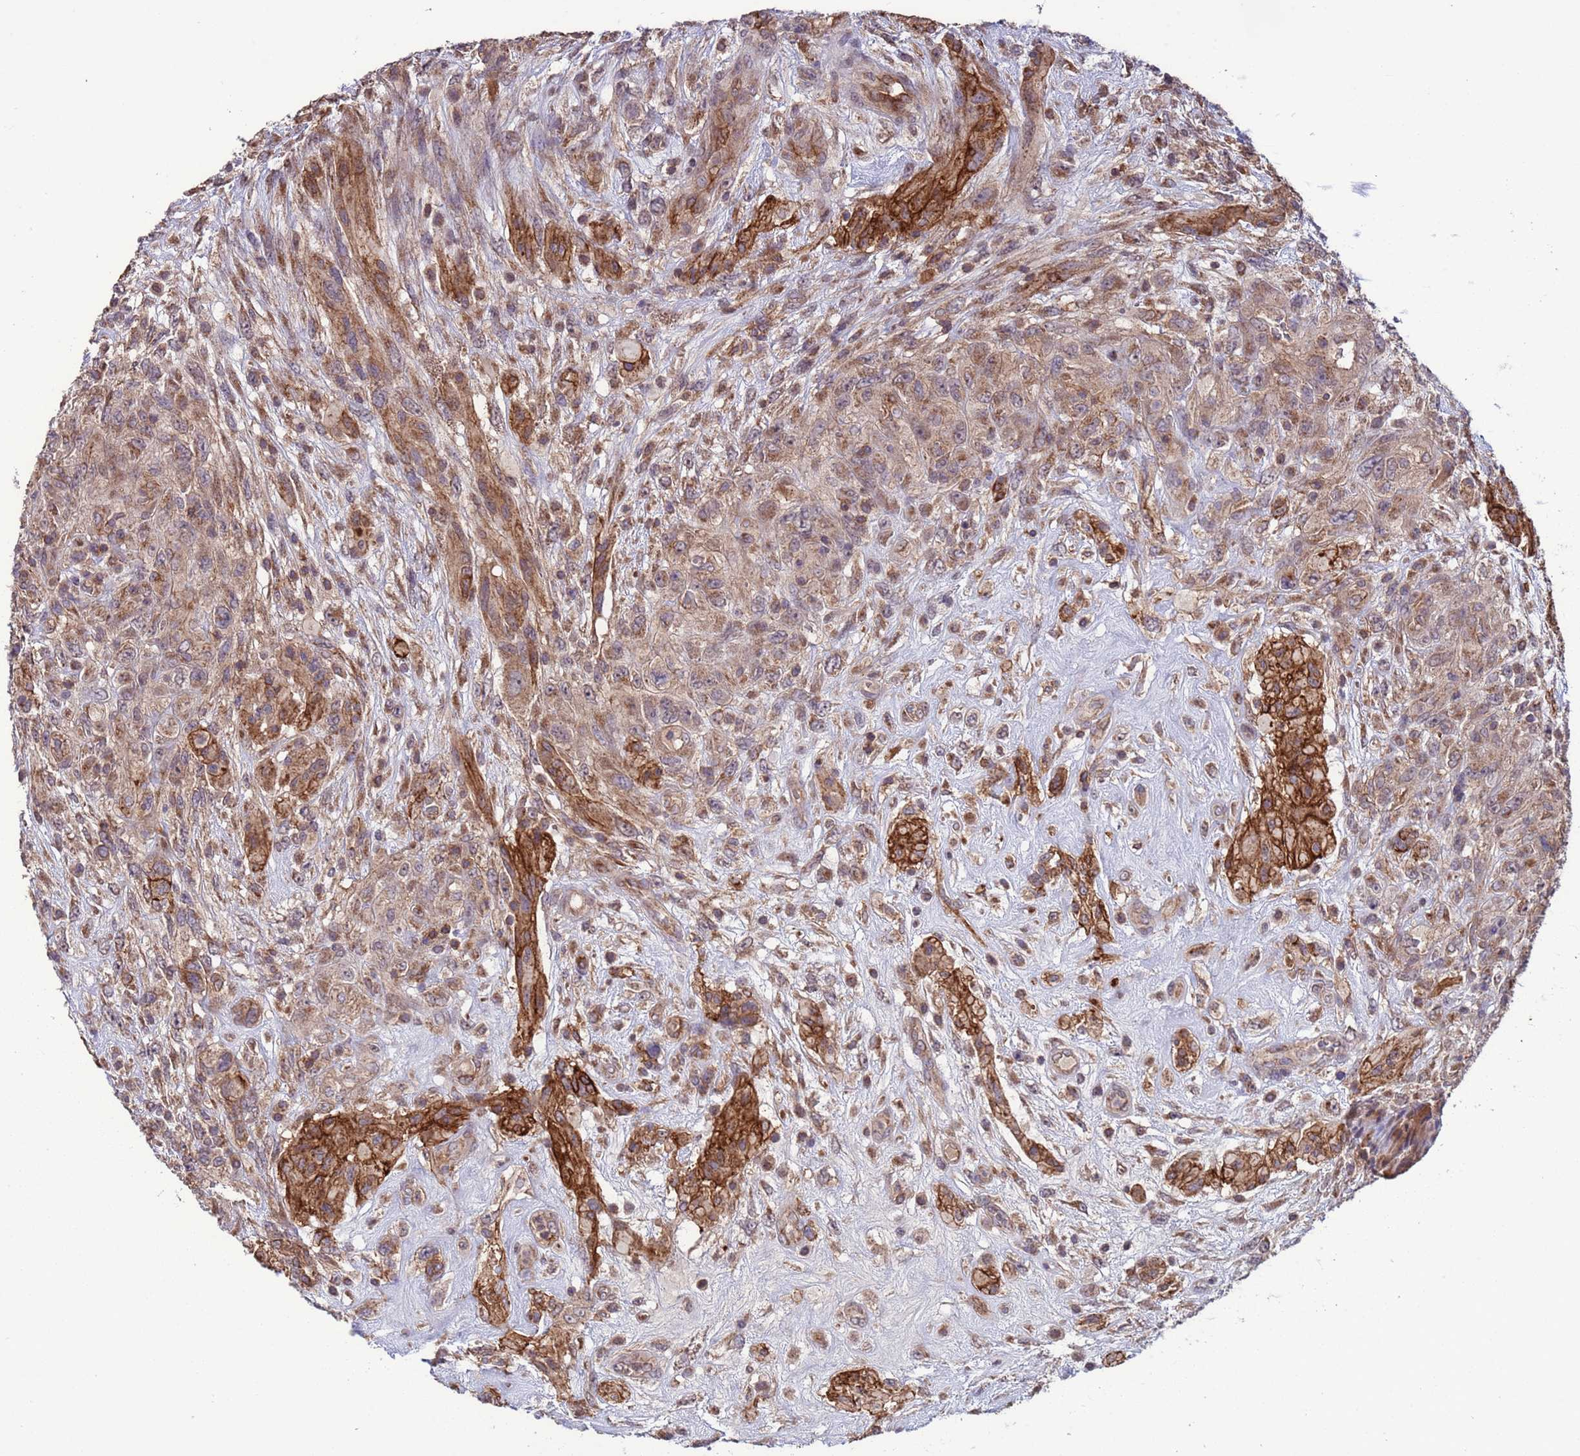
{"staining": {"intensity": "strong", "quantity": "<25%", "location": "cytoplasmic/membranous"}, "tissue": "glioma", "cell_type": "Tumor cells", "image_type": "cancer", "snomed": [{"axis": "morphology", "description": "Glioma, malignant, High grade"}, {"axis": "topography", "description": "Brain"}], "caption": "Immunohistochemical staining of human glioma displays medium levels of strong cytoplasmic/membranous expression in approximately <25% of tumor cells.", "gene": "ACAD8", "patient": {"sex": "male", "age": 61}}